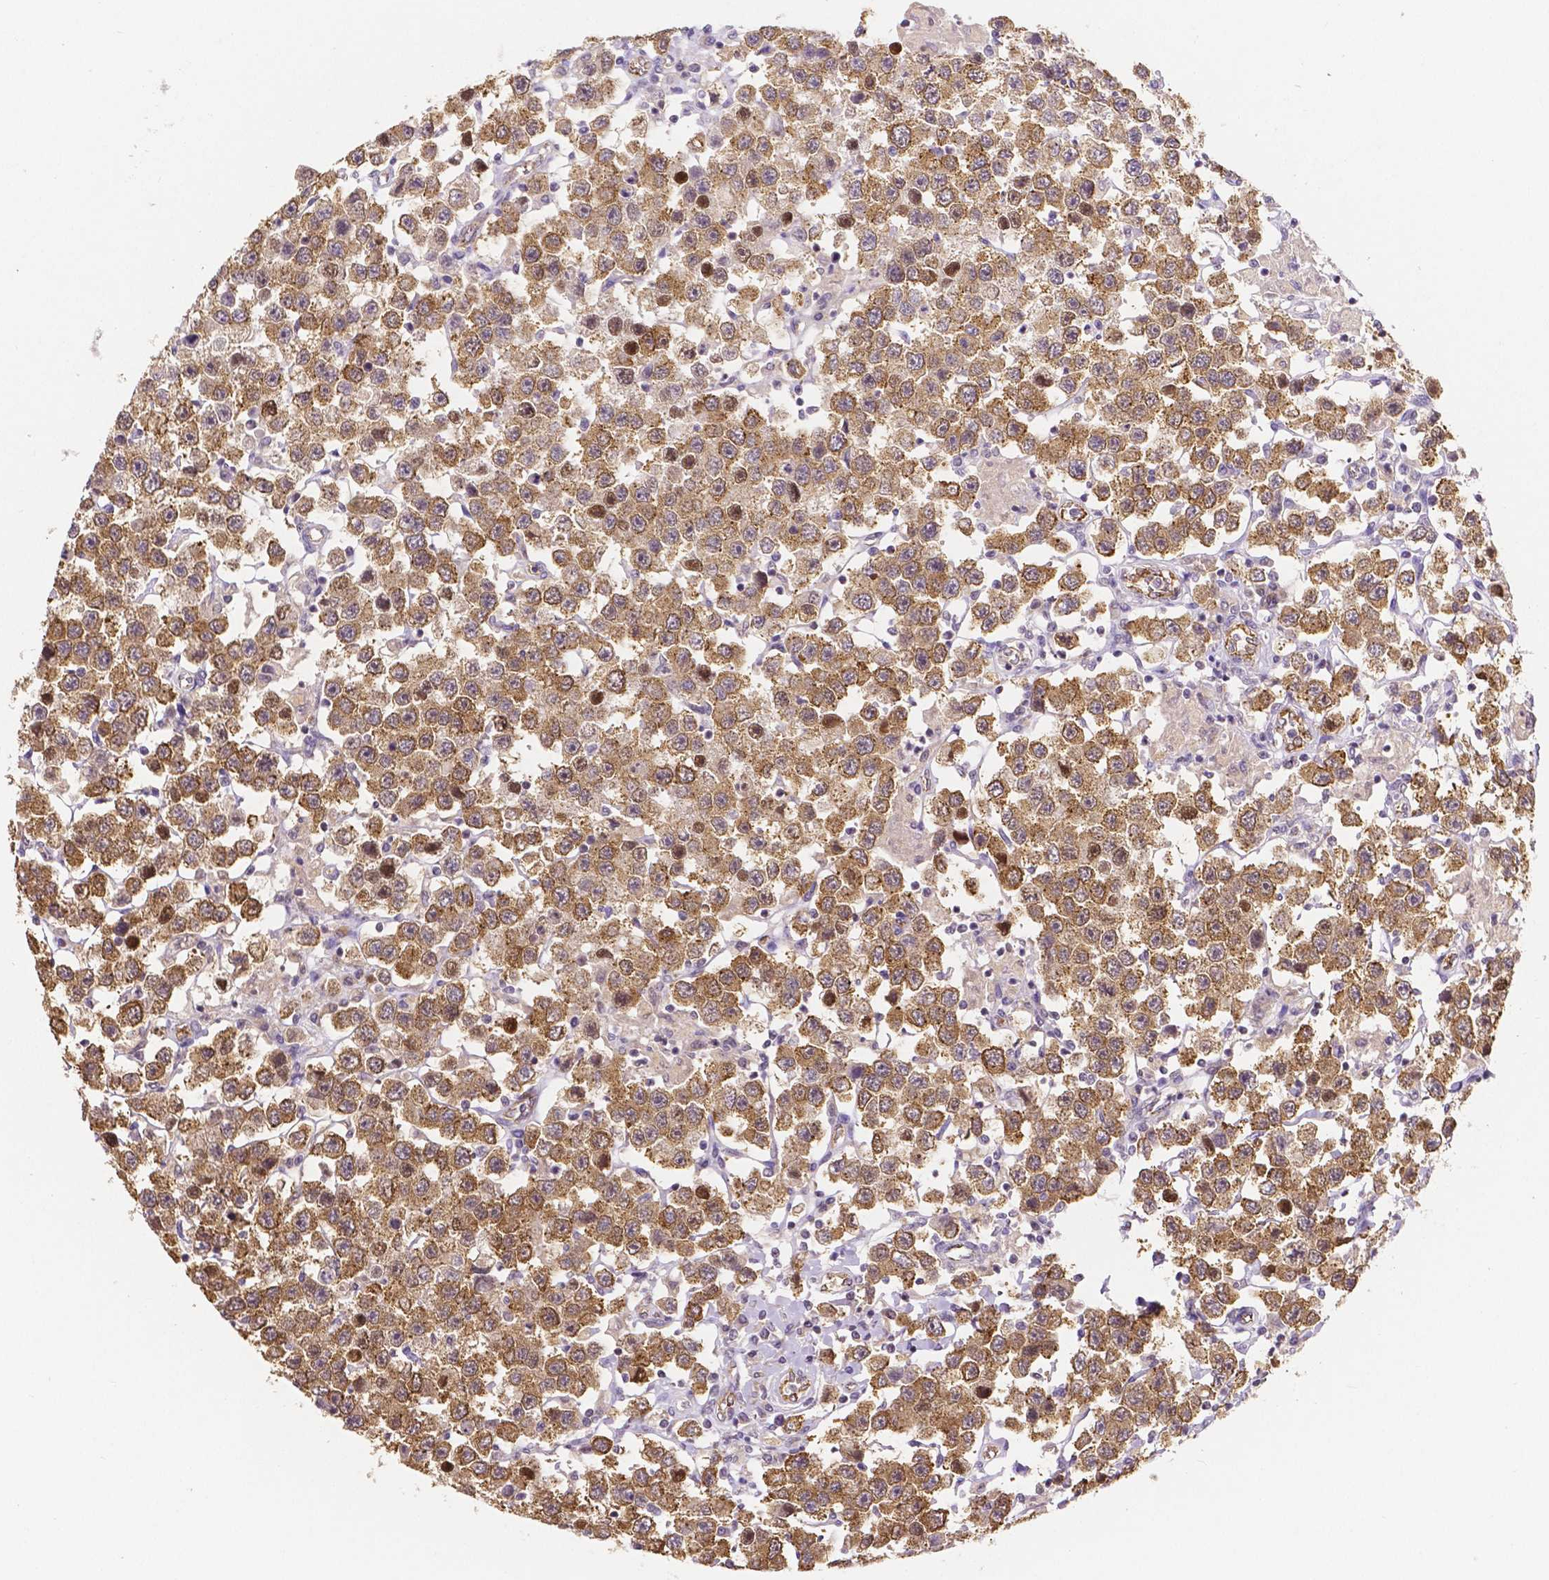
{"staining": {"intensity": "moderate", "quantity": ">75%", "location": "cytoplasmic/membranous"}, "tissue": "testis cancer", "cell_type": "Tumor cells", "image_type": "cancer", "snomed": [{"axis": "morphology", "description": "Seminoma, NOS"}, {"axis": "topography", "description": "Testis"}], "caption": "Immunohistochemical staining of human seminoma (testis) displays medium levels of moderate cytoplasmic/membranous expression in approximately >75% of tumor cells.", "gene": "ELAVL2", "patient": {"sex": "male", "age": 45}}